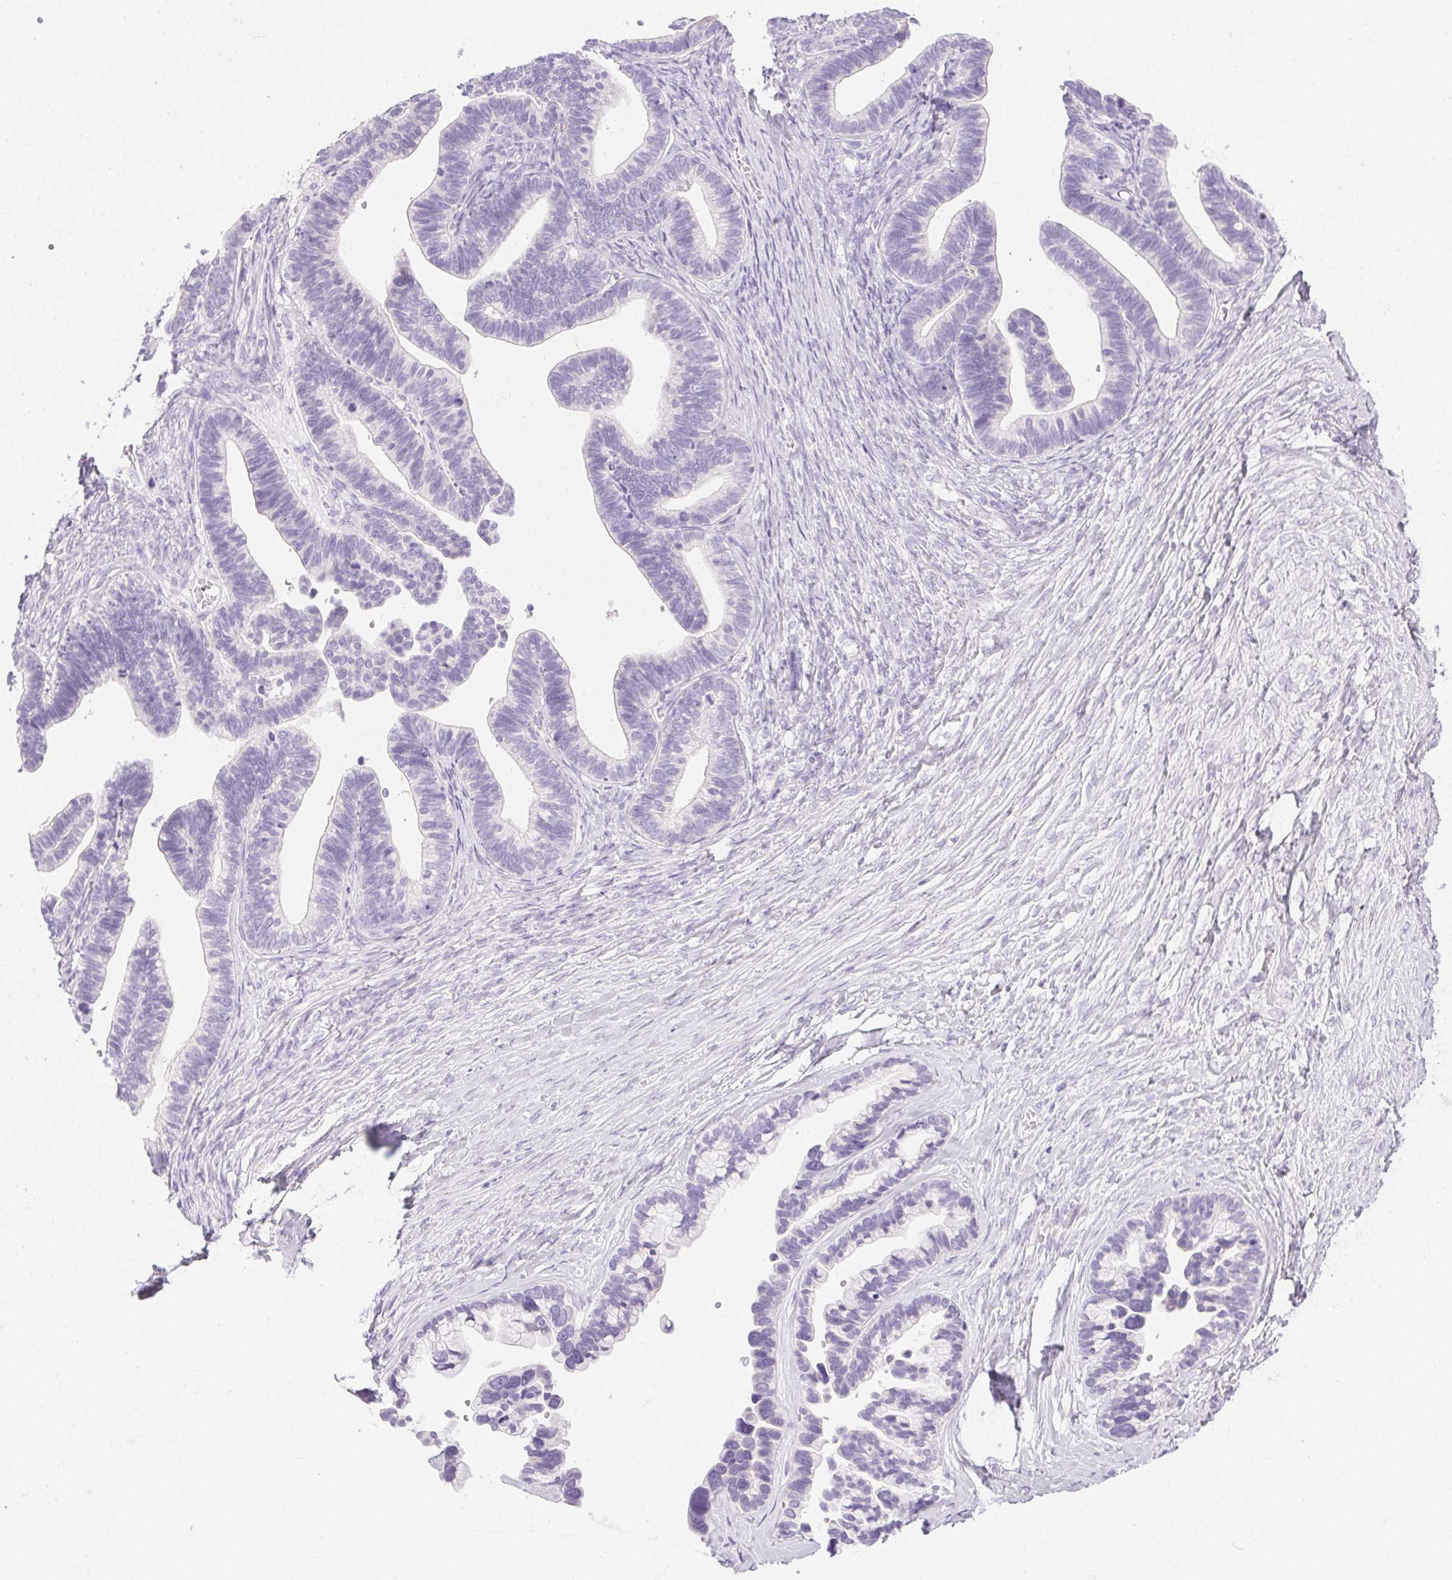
{"staining": {"intensity": "negative", "quantity": "none", "location": "none"}, "tissue": "ovarian cancer", "cell_type": "Tumor cells", "image_type": "cancer", "snomed": [{"axis": "morphology", "description": "Cystadenocarcinoma, serous, NOS"}, {"axis": "topography", "description": "Ovary"}], "caption": "An IHC photomicrograph of ovarian cancer (serous cystadenocarcinoma) is shown. There is no staining in tumor cells of ovarian cancer (serous cystadenocarcinoma).", "gene": "ATP6V1G3", "patient": {"sex": "female", "age": 56}}